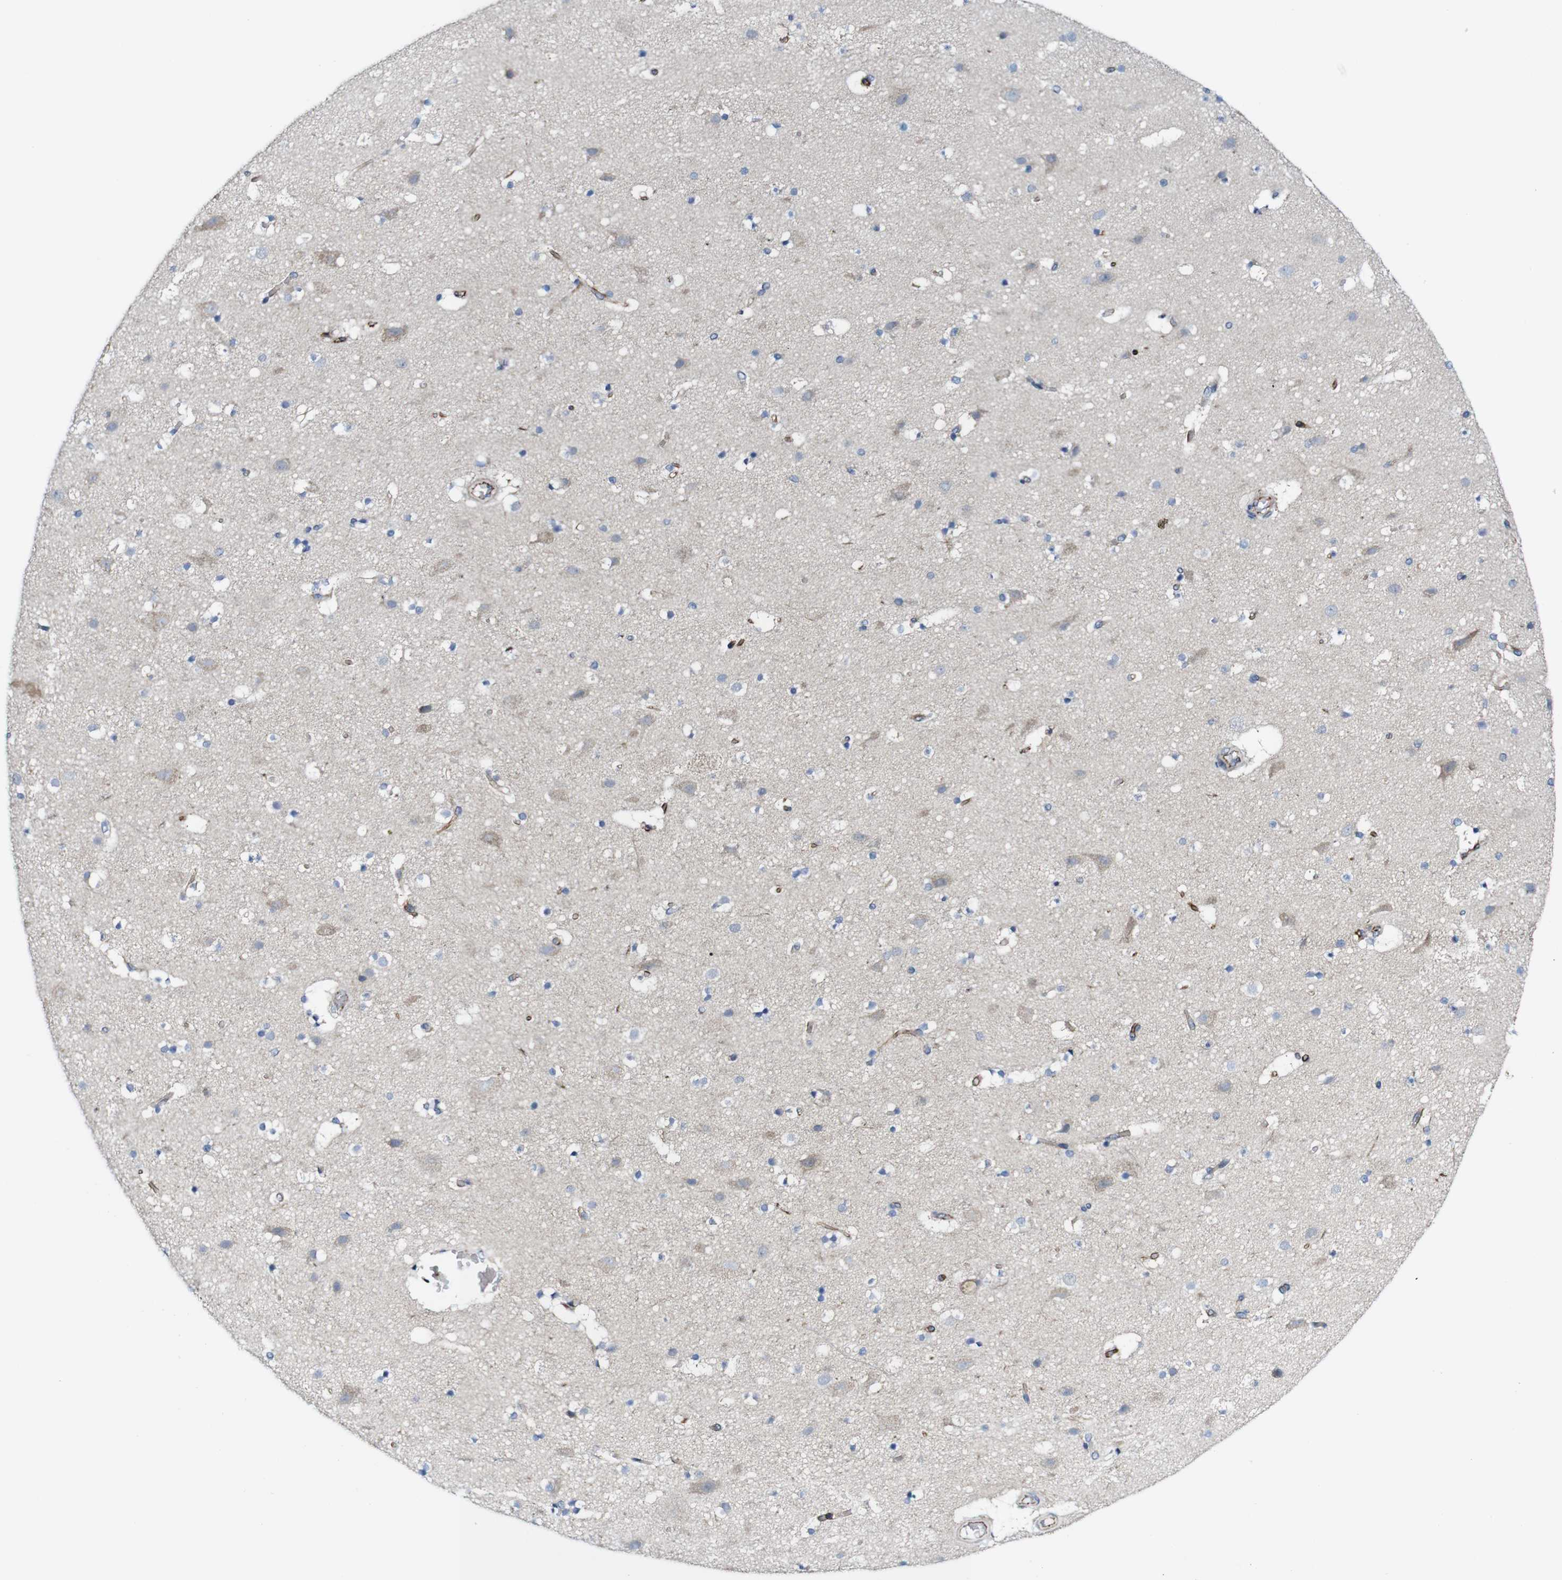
{"staining": {"intensity": "moderate", "quantity": ">75%", "location": "cytoplasmic/membranous"}, "tissue": "cerebral cortex", "cell_type": "Endothelial cells", "image_type": "normal", "snomed": [{"axis": "morphology", "description": "Normal tissue, NOS"}, {"axis": "topography", "description": "Cerebral cortex"}], "caption": "Cerebral cortex stained with immunohistochemistry demonstrates moderate cytoplasmic/membranous expression in about >75% of endothelial cells.", "gene": "JAK2", "patient": {"sex": "male", "age": 45}}